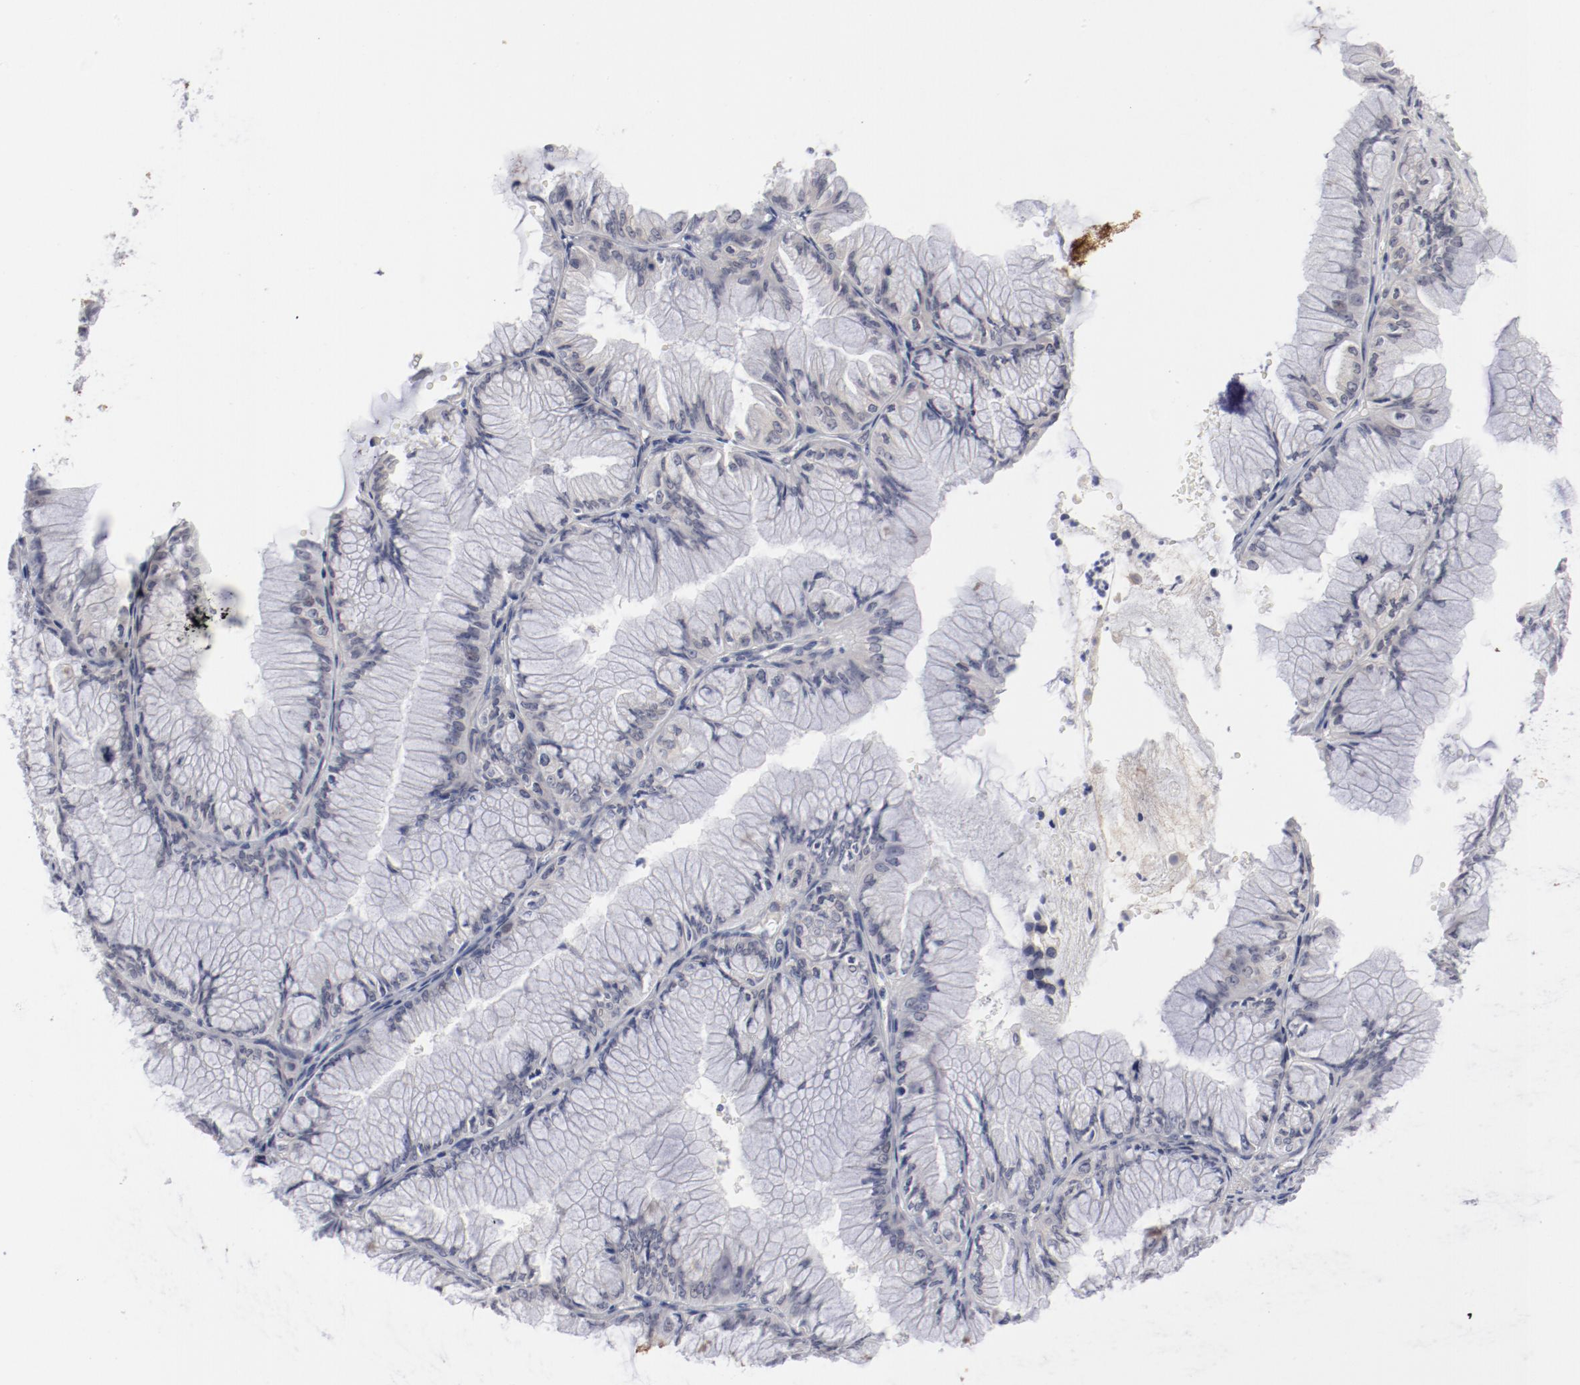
{"staining": {"intensity": "negative", "quantity": "none", "location": "none"}, "tissue": "ovarian cancer", "cell_type": "Tumor cells", "image_type": "cancer", "snomed": [{"axis": "morphology", "description": "Cystadenocarcinoma, mucinous, NOS"}, {"axis": "topography", "description": "Ovary"}], "caption": "Tumor cells show no significant positivity in ovarian cancer (mucinous cystadenocarcinoma).", "gene": "SH3BGR", "patient": {"sex": "female", "age": 63}}